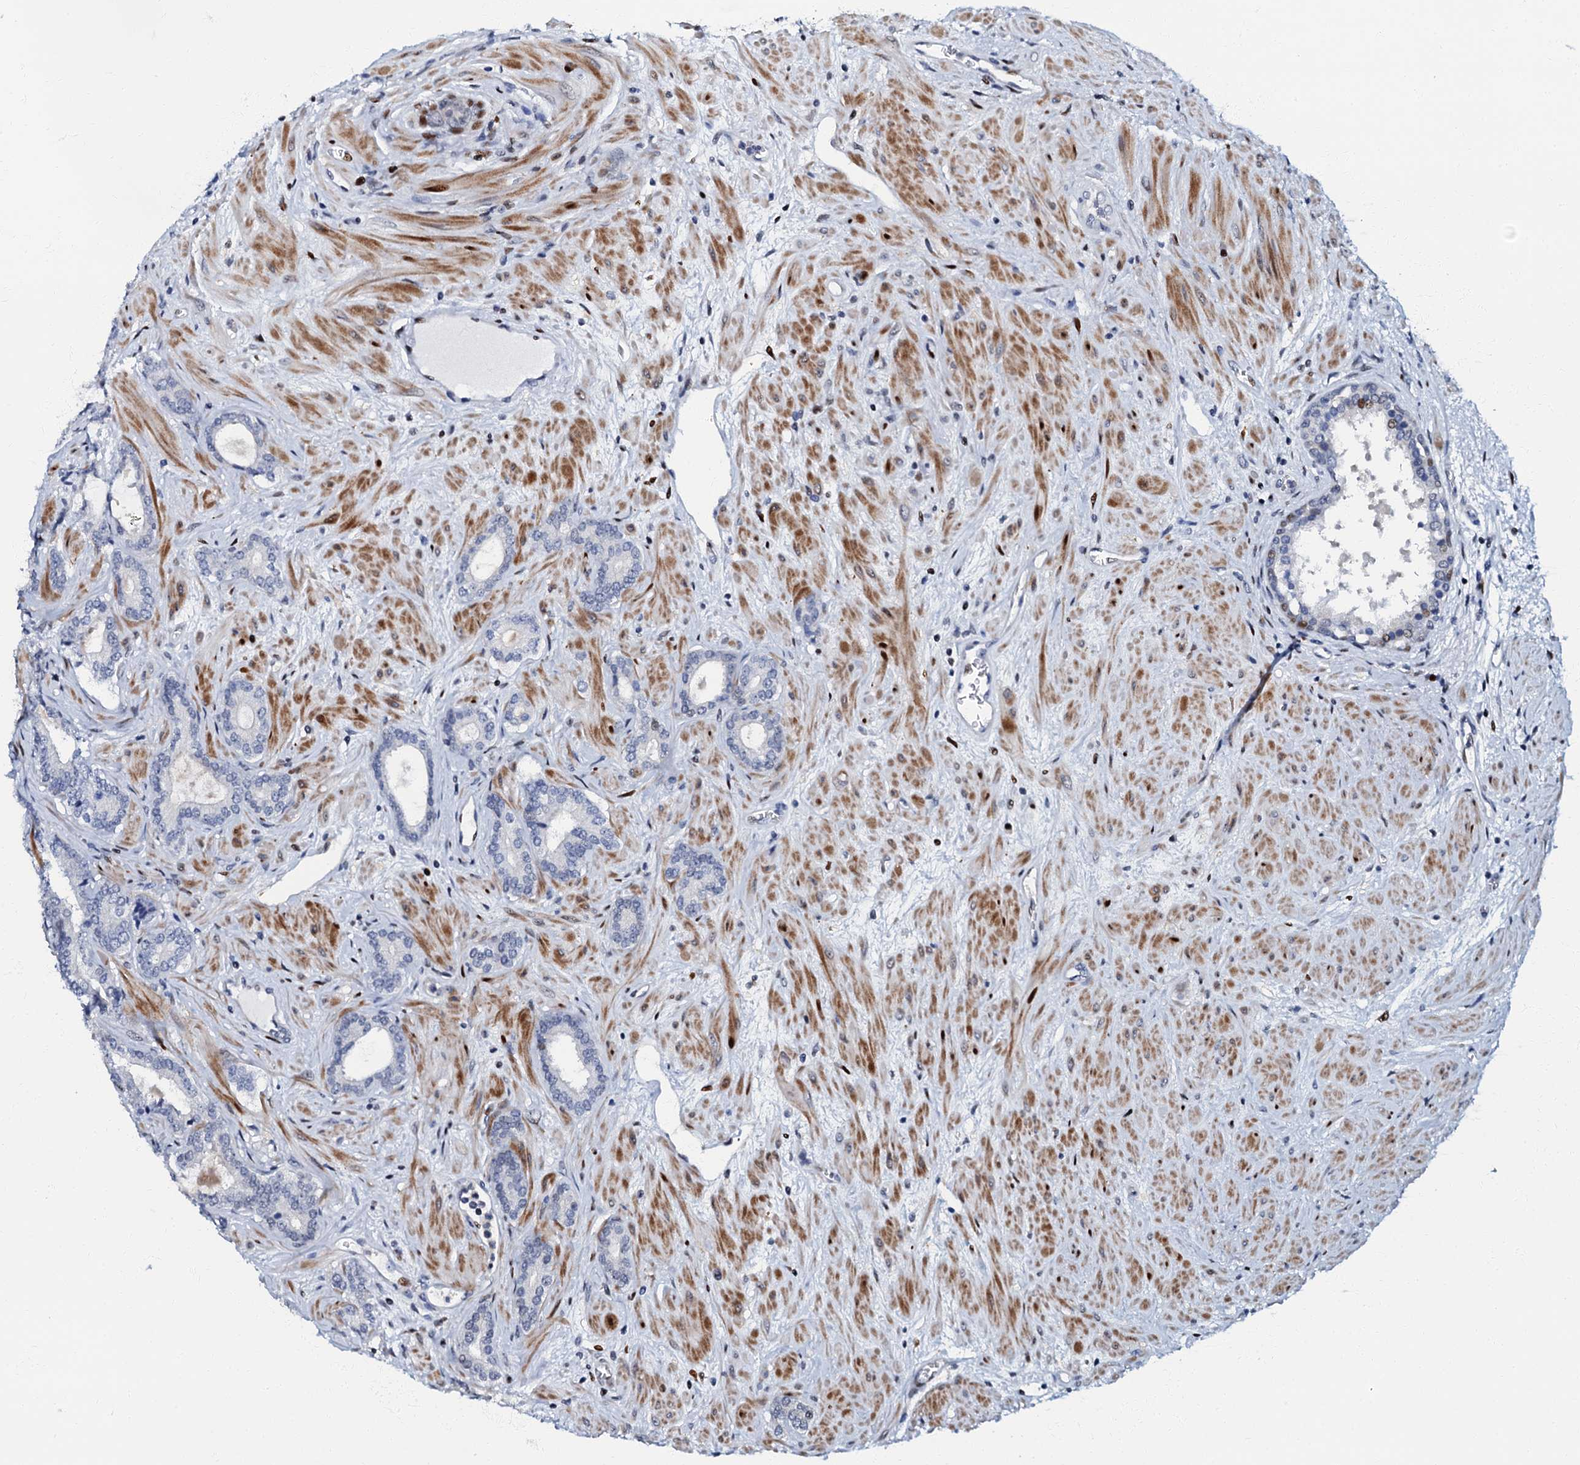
{"staining": {"intensity": "moderate", "quantity": "<25%", "location": "nuclear"}, "tissue": "prostate cancer", "cell_type": "Tumor cells", "image_type": "cancer", "snomed": [{"axis": "morphology", "description": "Adenocarcinoma, High grade"}, {"axis": "topography", "description": "Prostate"}], "caption": "A high-resolution micrograph shows immunohistochemistry (IHC) staining of adenocarcinoma (high-grade) (prostate), which demonstrates moderate nuclear staining in approximately <25% of tumor cells. (brown staining indicates protein expression, while blue staining denotes nuclei).", "gene": "MFSD5", "patient": {"sex": "male", "age": 64}}